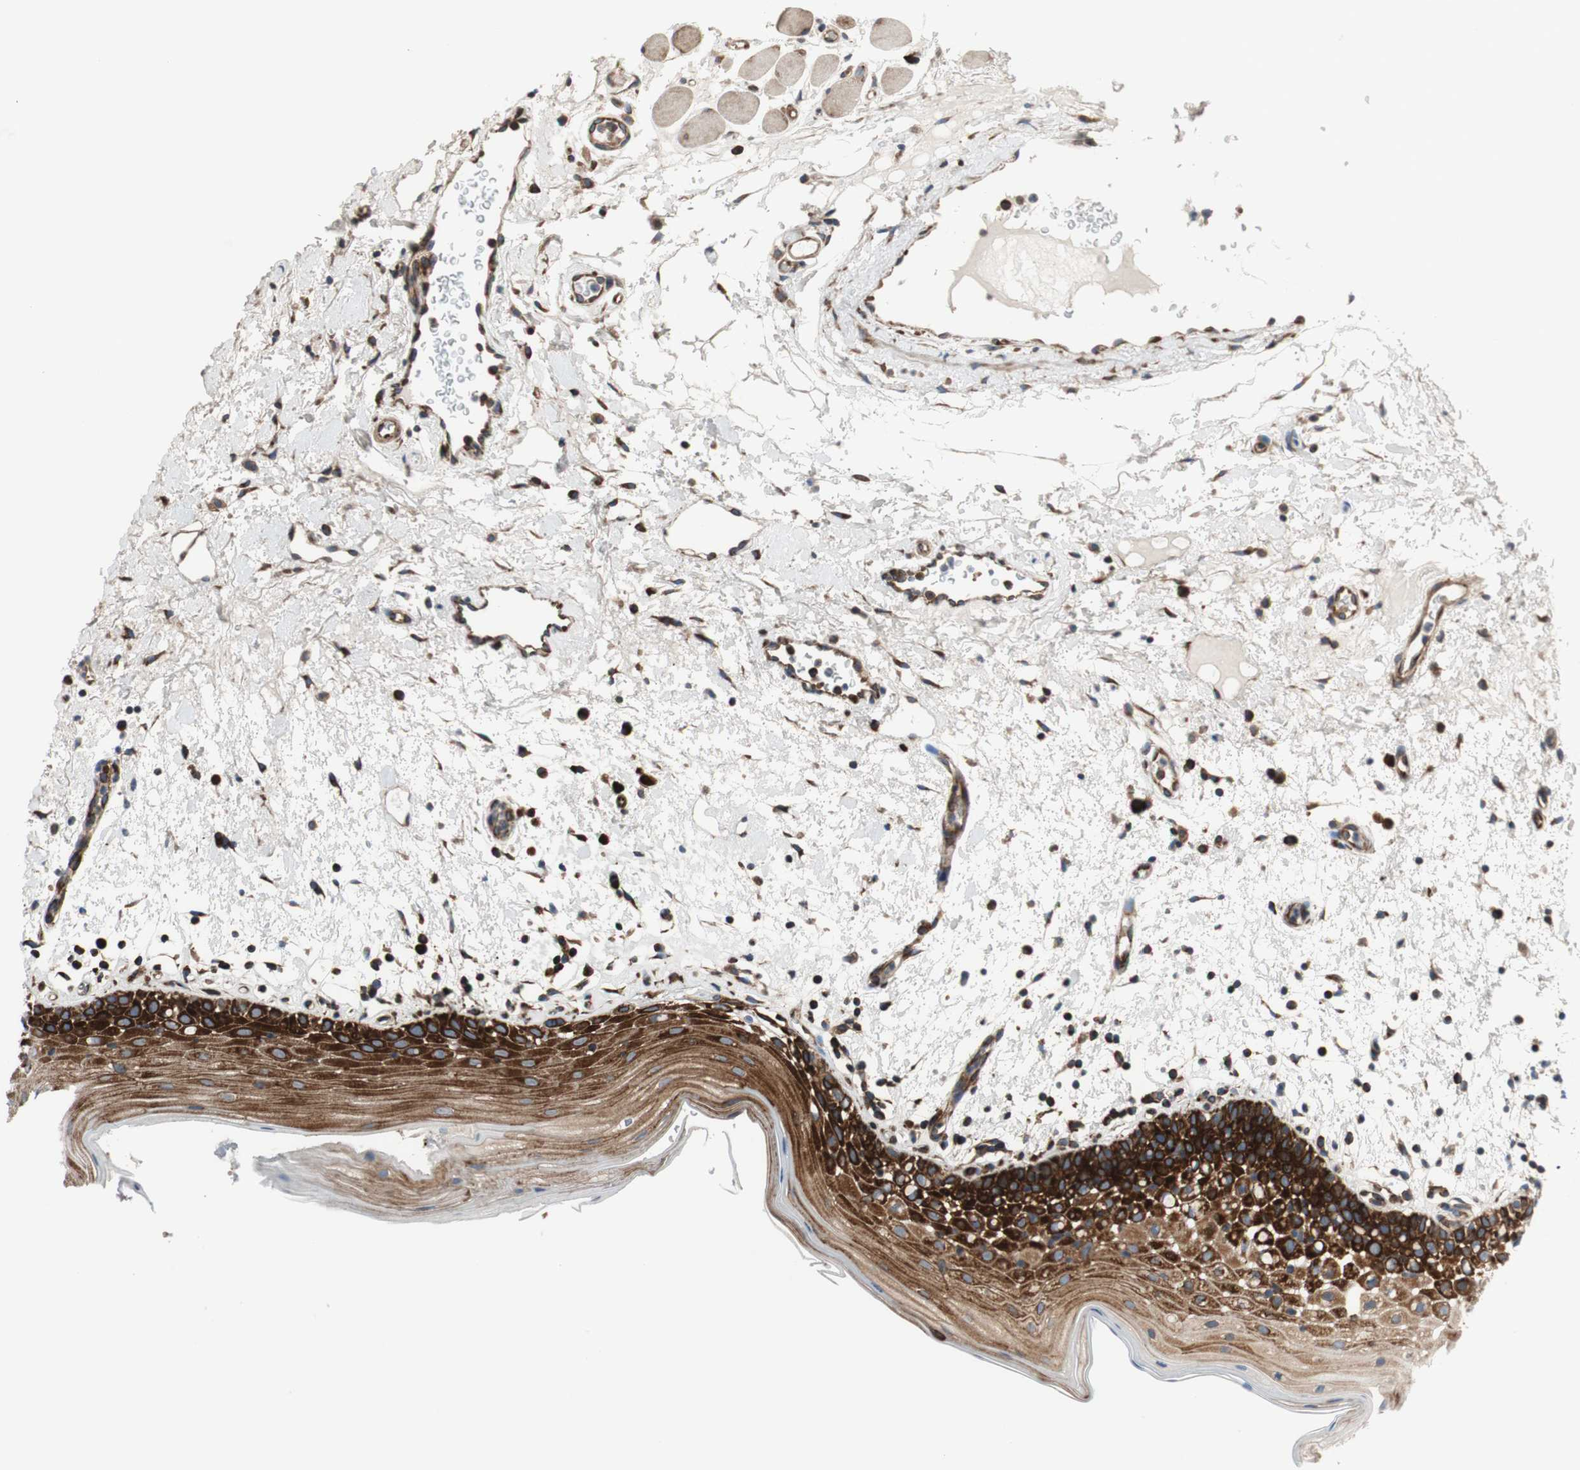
{"staining": {"intensity": "strong", "quantity": ">75%", "location": "cytoplasmic/membranous"}, "tissue": "oral mucosa", "cell_type": "Squamous epithelial cells", "image_type": "normal", "snomed": [{"axis": "morphology", "description": "Normal tissue, NOS"}, {"axis": "morphology", "description": "Squamous cell carcinoma, NOS"}, {"axis": "topography", "description": "Skeletal muscle"}, {"axis": "topography", "description": "Oral tissue"}], "caption": "The micrograph reveals a brown stain indicating the presence of a protein in the cytoplasmic/membranous of squamous epithelial cells in oral mucosa.", "gene": "CCN4", "patient": {"sex": "male", "age": 71}}